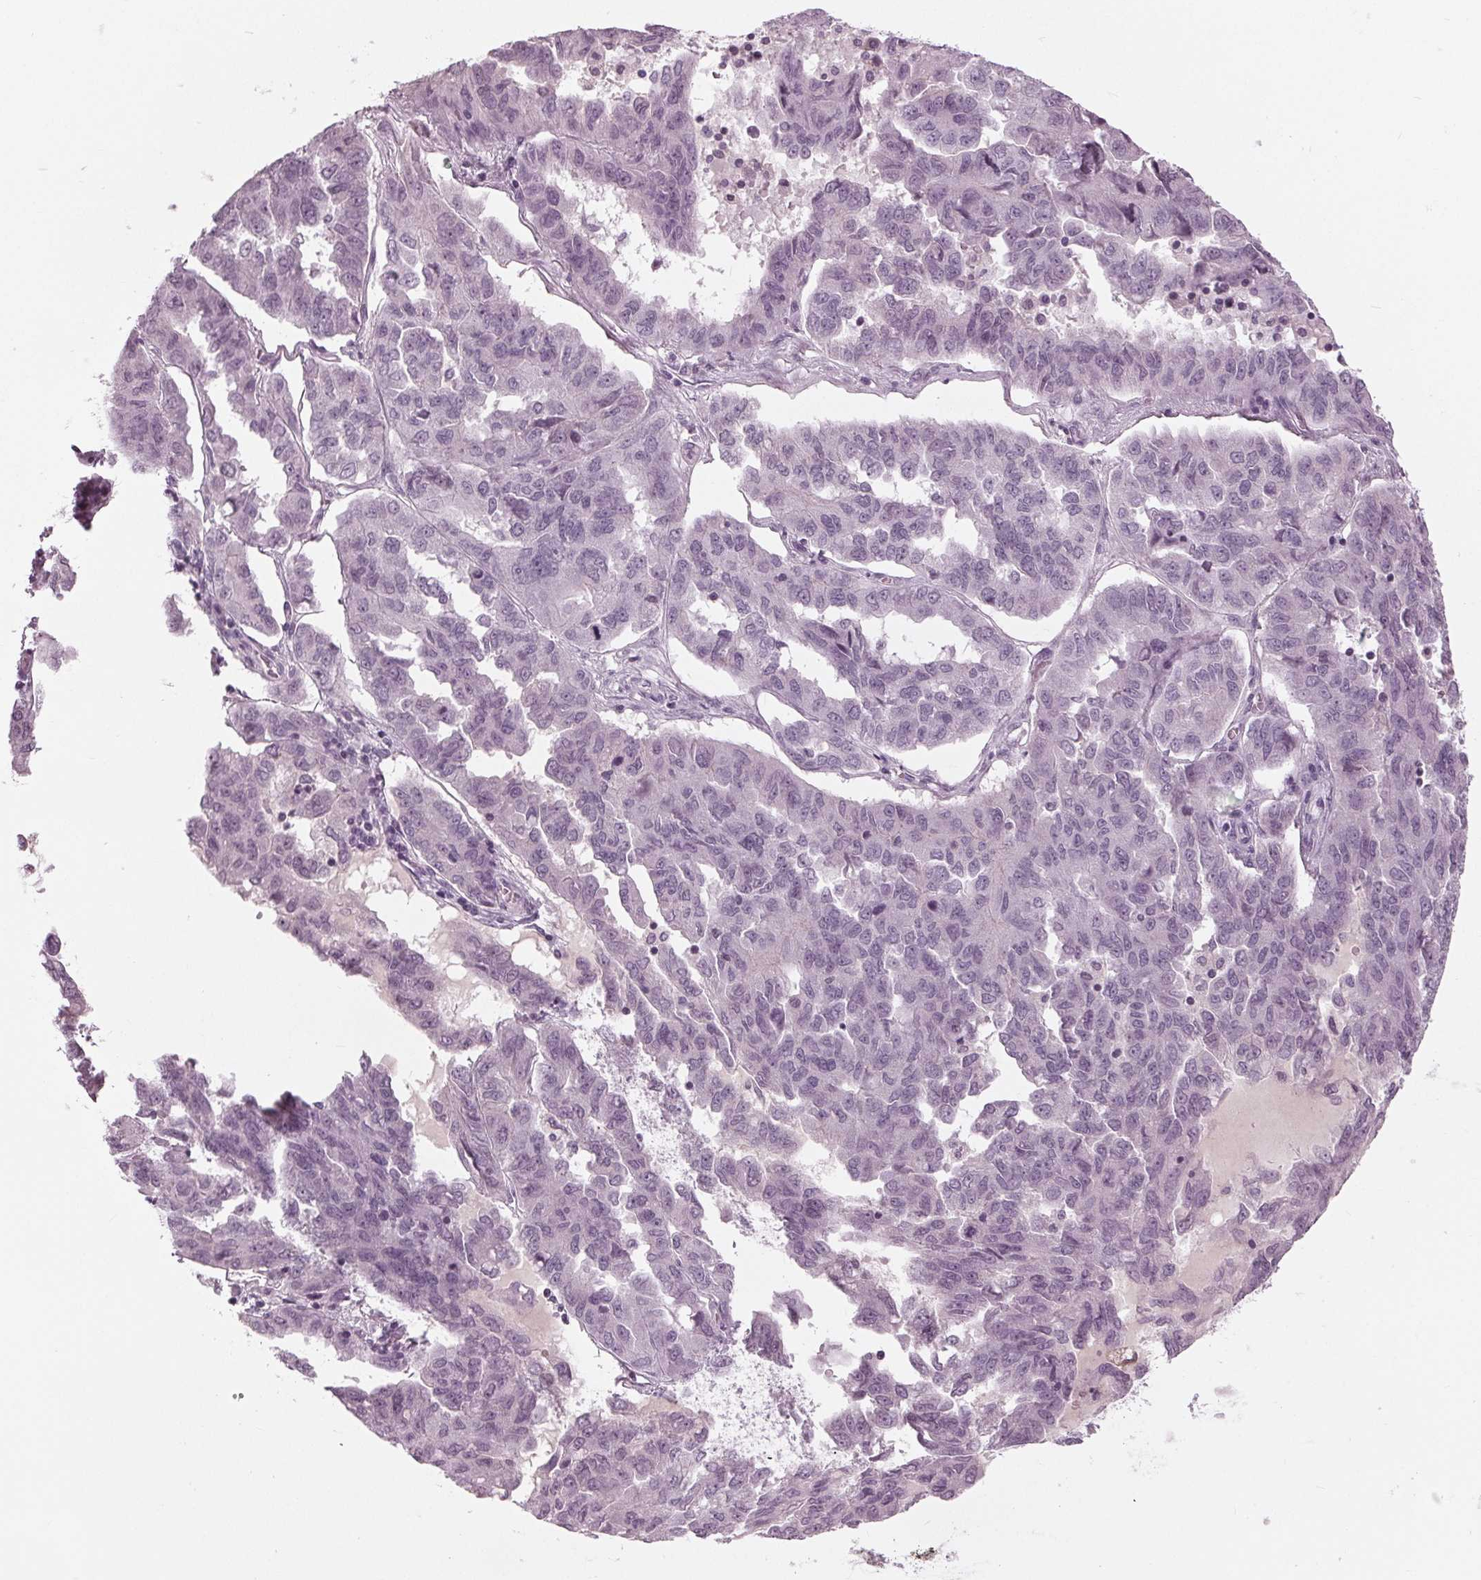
{"staining": {"intensity": "negative", "quantity": "none", "location": "none"}, "tissue": "ovarian cancer", "cell_type": "Tumor cells", "image_type": "cancer", "snomed": [{"axis": "morphology", "description": "Cystadenocarcinoma, serous, NOS"}, {"axis": "topography", "description": "Ovary"}], "caption": "Immunohistochemistry (IHC) micrograph of neoplastic tissue: human serous cystadenocarcinoma (ovarian) stained with DAB shows no significant protein staining in tumor cells. (DAB immunohistochemistry, high magnification).", "gene": "SLC9A4", "patient": {"sex": "female", "age": 64}}